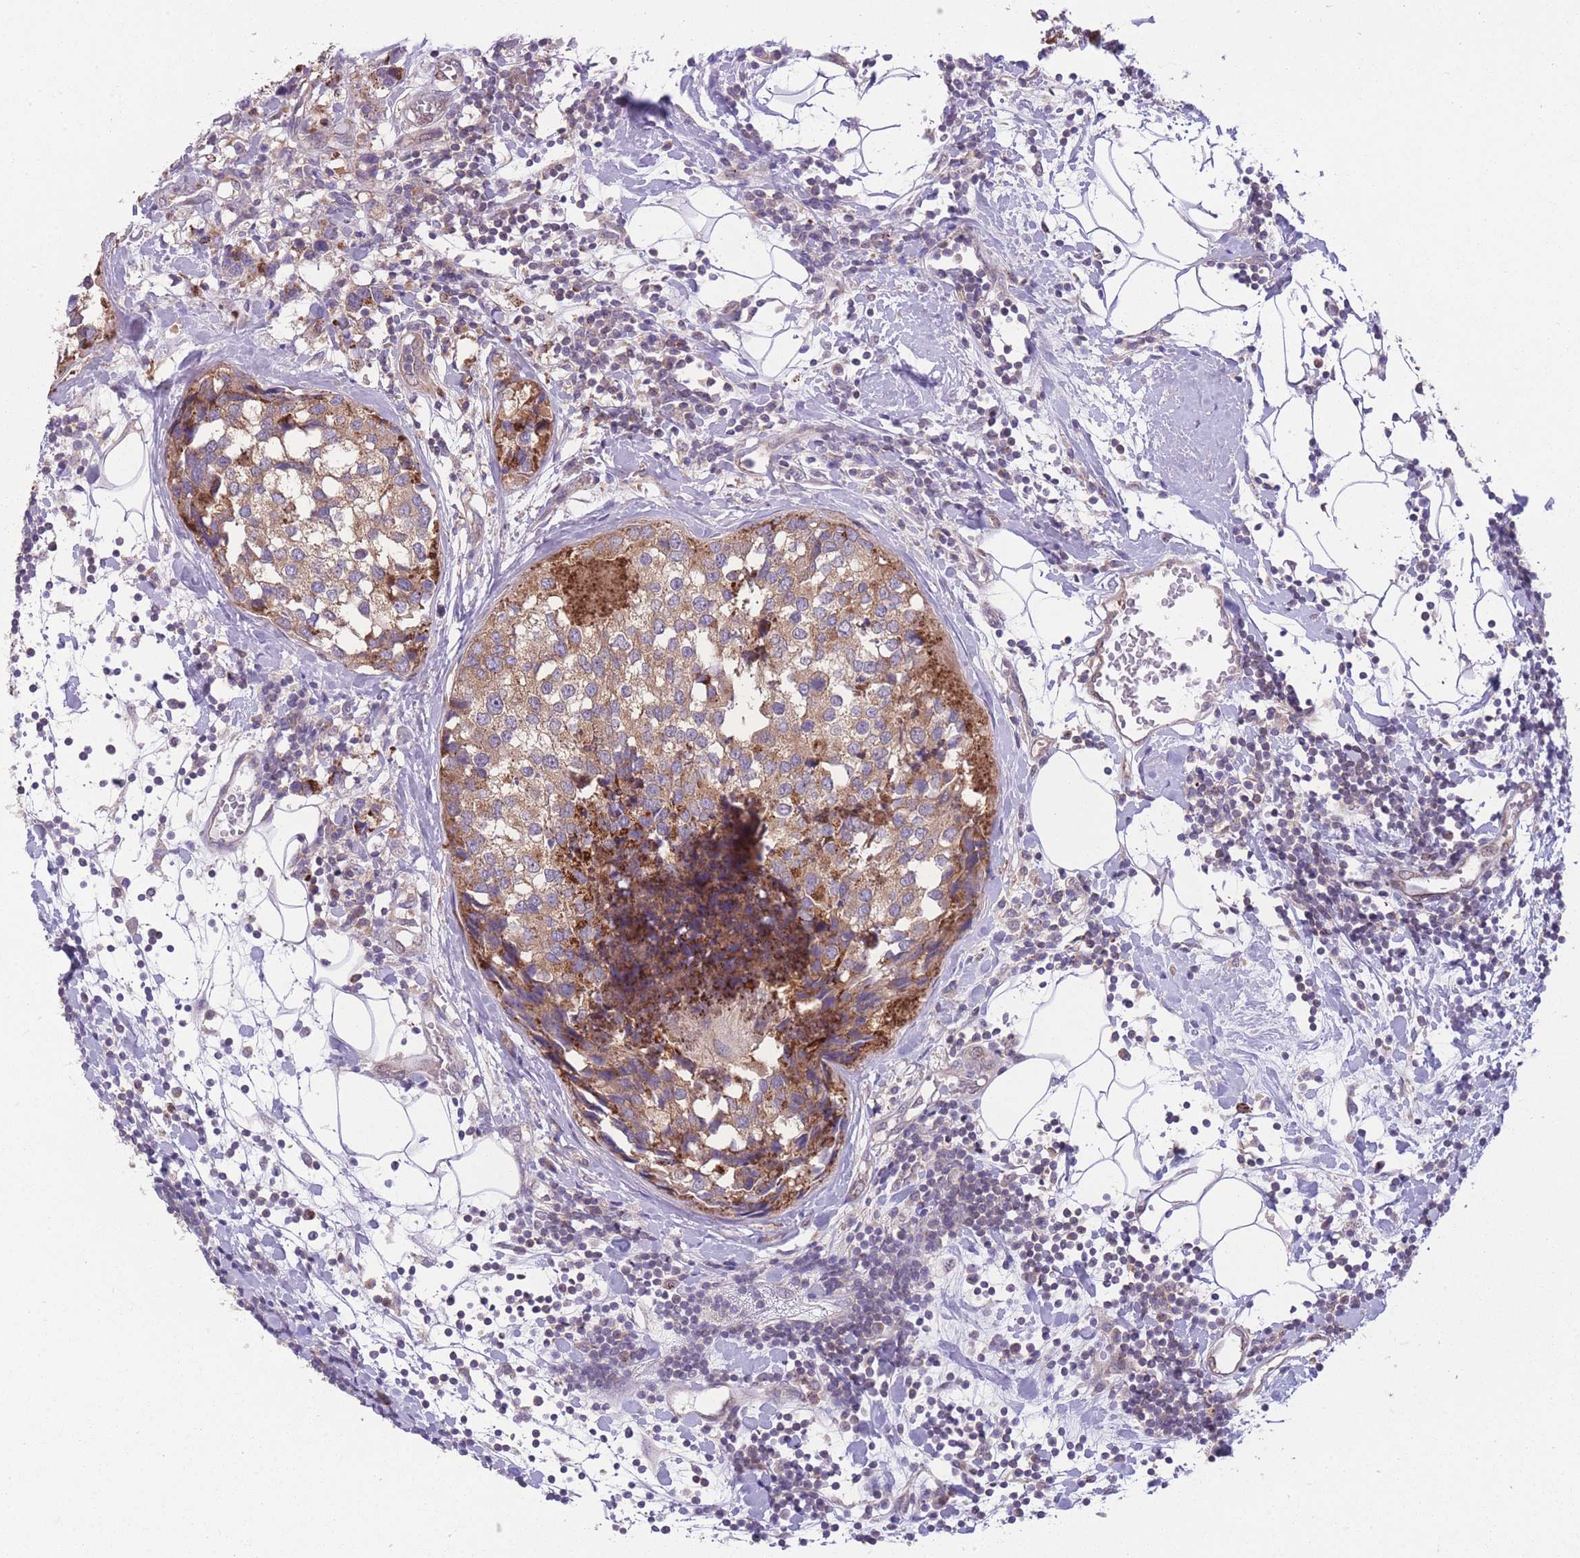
{"staining": {"intensity": "moderate", "quantity": ">75%", "location": "cytoplasmic/membranous"}, "tissue": "breast cancer", "cell_type": "Tumor cells", "image_type": "cancer", "snomed": [{"axis": "morphology", "description": "Lobular carcinoma"}, {"axis": "topography", "description": "Breast"}], "caption": "Immunohistochemical staining of human lobular carcinoma (breast) demonstrates medium levels of moderate cytoplasmic/membranous protein positivity in about >75% of tumor cells.", "gene": "CCT6B", "patient": {"sex": "female", "age": 59}}